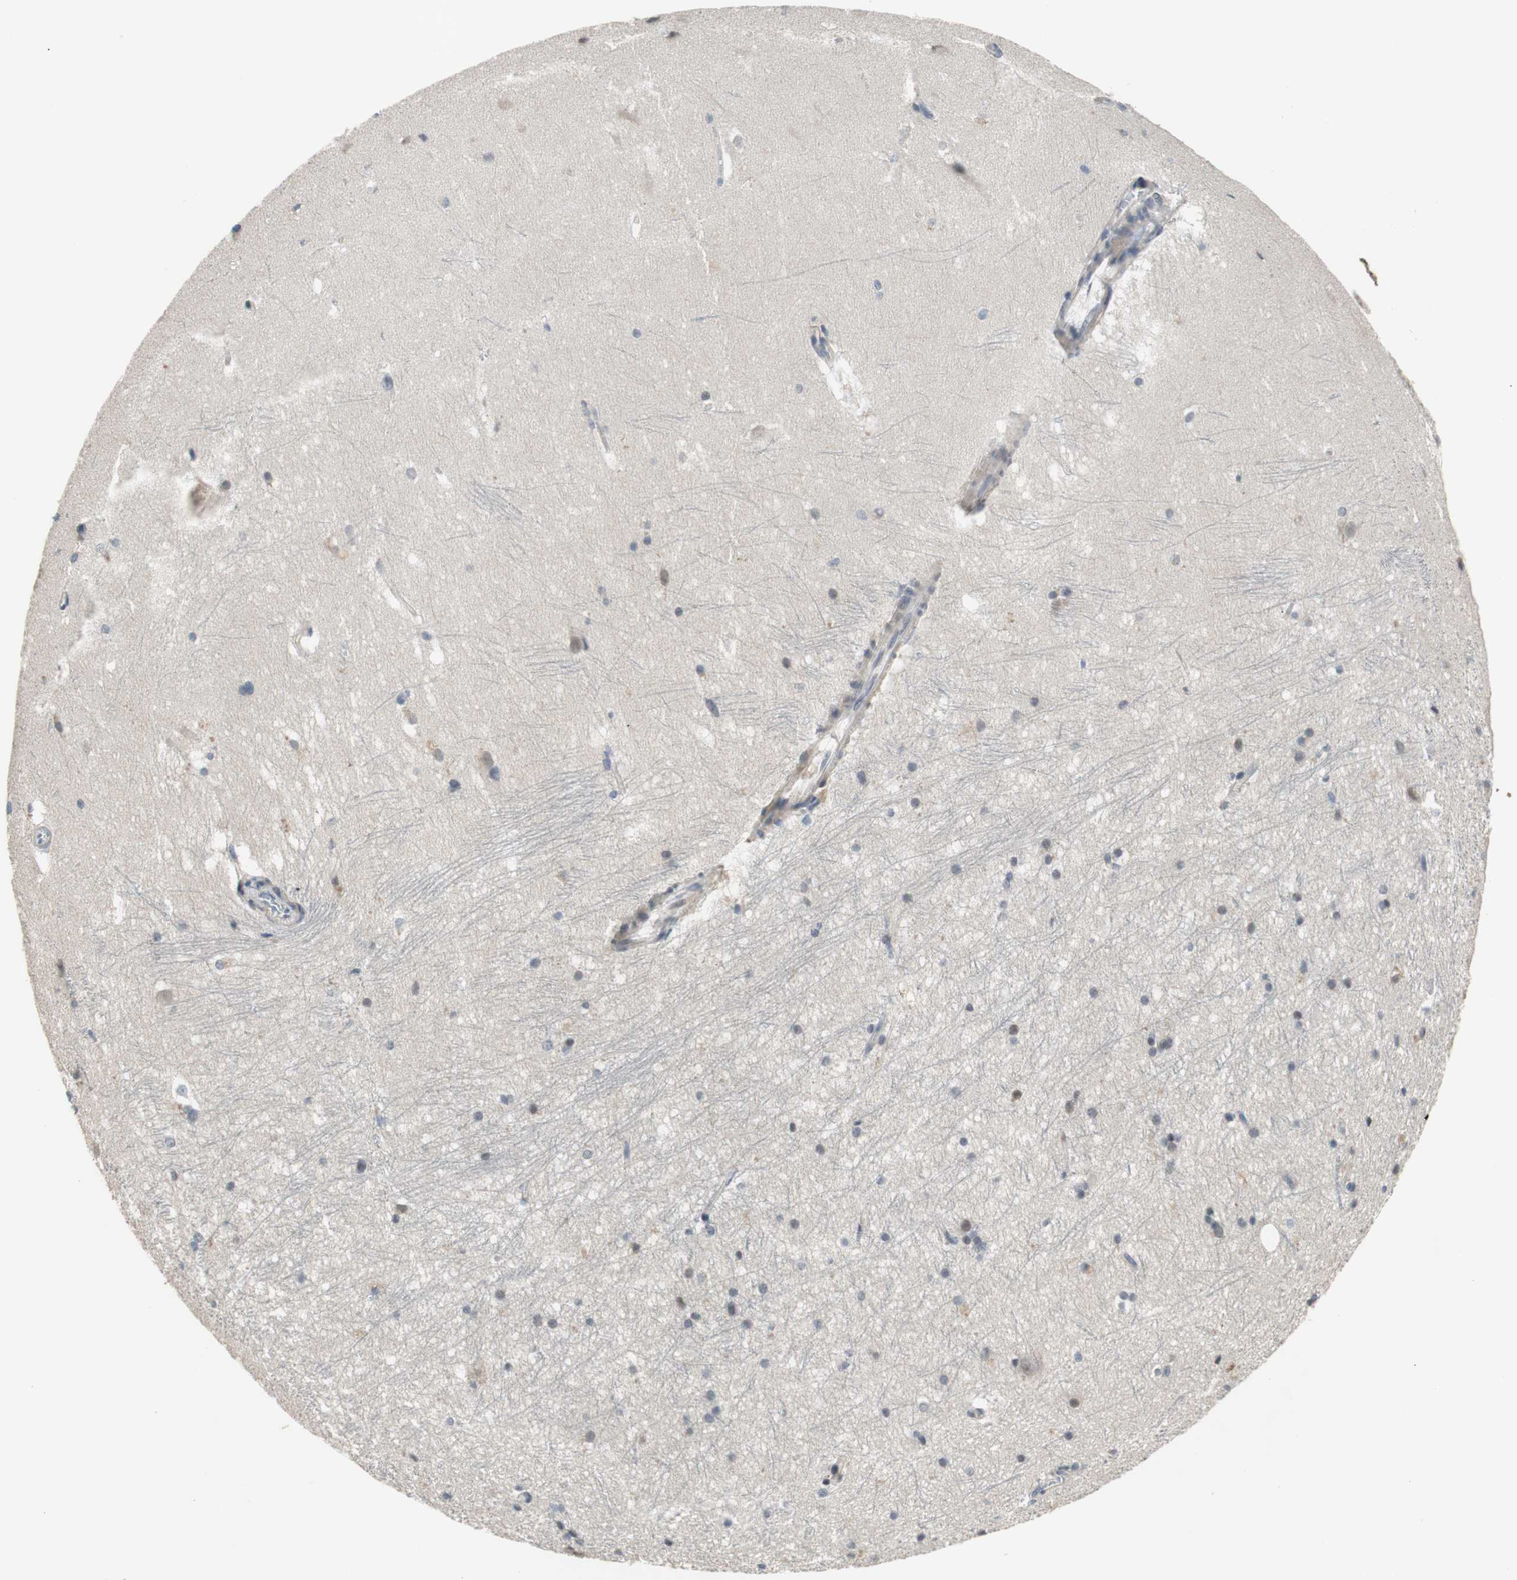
{"staining": {"intensity": "negative", "quantity": "none", "location": "none"}, "tissue": "hippocampus", "cell_type": "Glial cells", "image_type": "normal", "snomed": [{"axis": "morphology", "description": "Normal tissue, NOS"}, {"axis": "topography", "description": "Hippocampus"}], "caption": "IHC micrograph of unremarkable hippocampus: hippocampus stained with DAB reveals no significant protein positivity in glial cells. (Immunohistochemistry (ihc), brightfield microscopy, high magnification).", "gene": "COL12A1", "patient": {"sex": "female", "age": 19}}